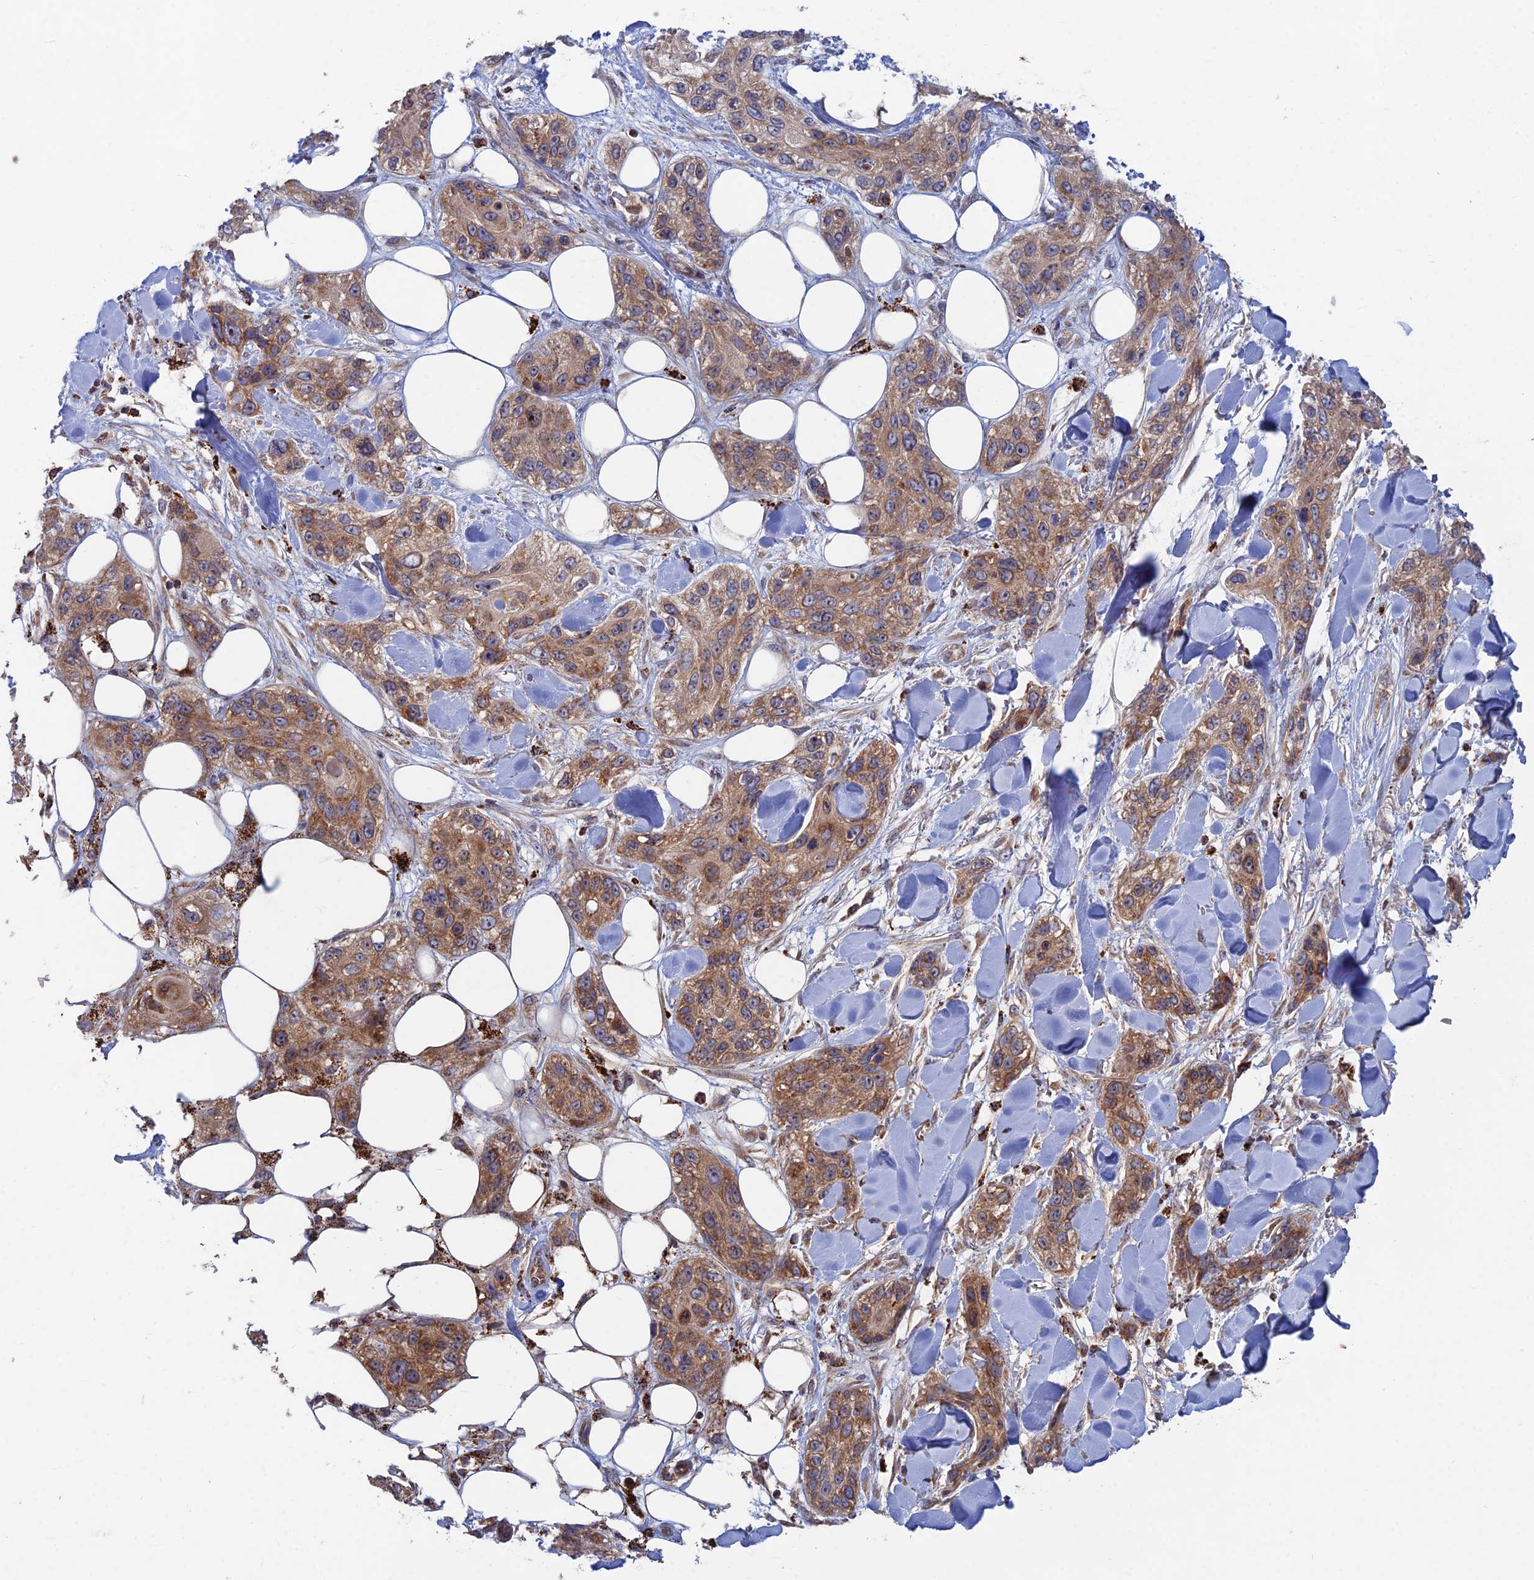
{"staining": {"intensity": "moderate", "quantity": ">75%", "location": "cytoplasmic/membranous"}, "tissue": "skin cancer", "cell_type": "Tumor cells", "image_type": "cancer", "snomed": [{"axis": "morphology", "description": "Normal tissue, NOS"}, {"axis": "morphology", "description": "Squamous cell carcinoma, NOS"}, {"axis": "topography", "description": "Skin"}], "caption": "Skin cancer stained with DAB (3,3'-diaminobenzidine) immunohistochemistry (IHC) shows medium levels of moderate cytoplasmic/membranous positivity in about >75% of tumor cells. Ihc stains the protein of interest in brown and the nuclei are stained blue.", "gene": "RIC8B", "patient": {"sex": "male", "age": 72}}